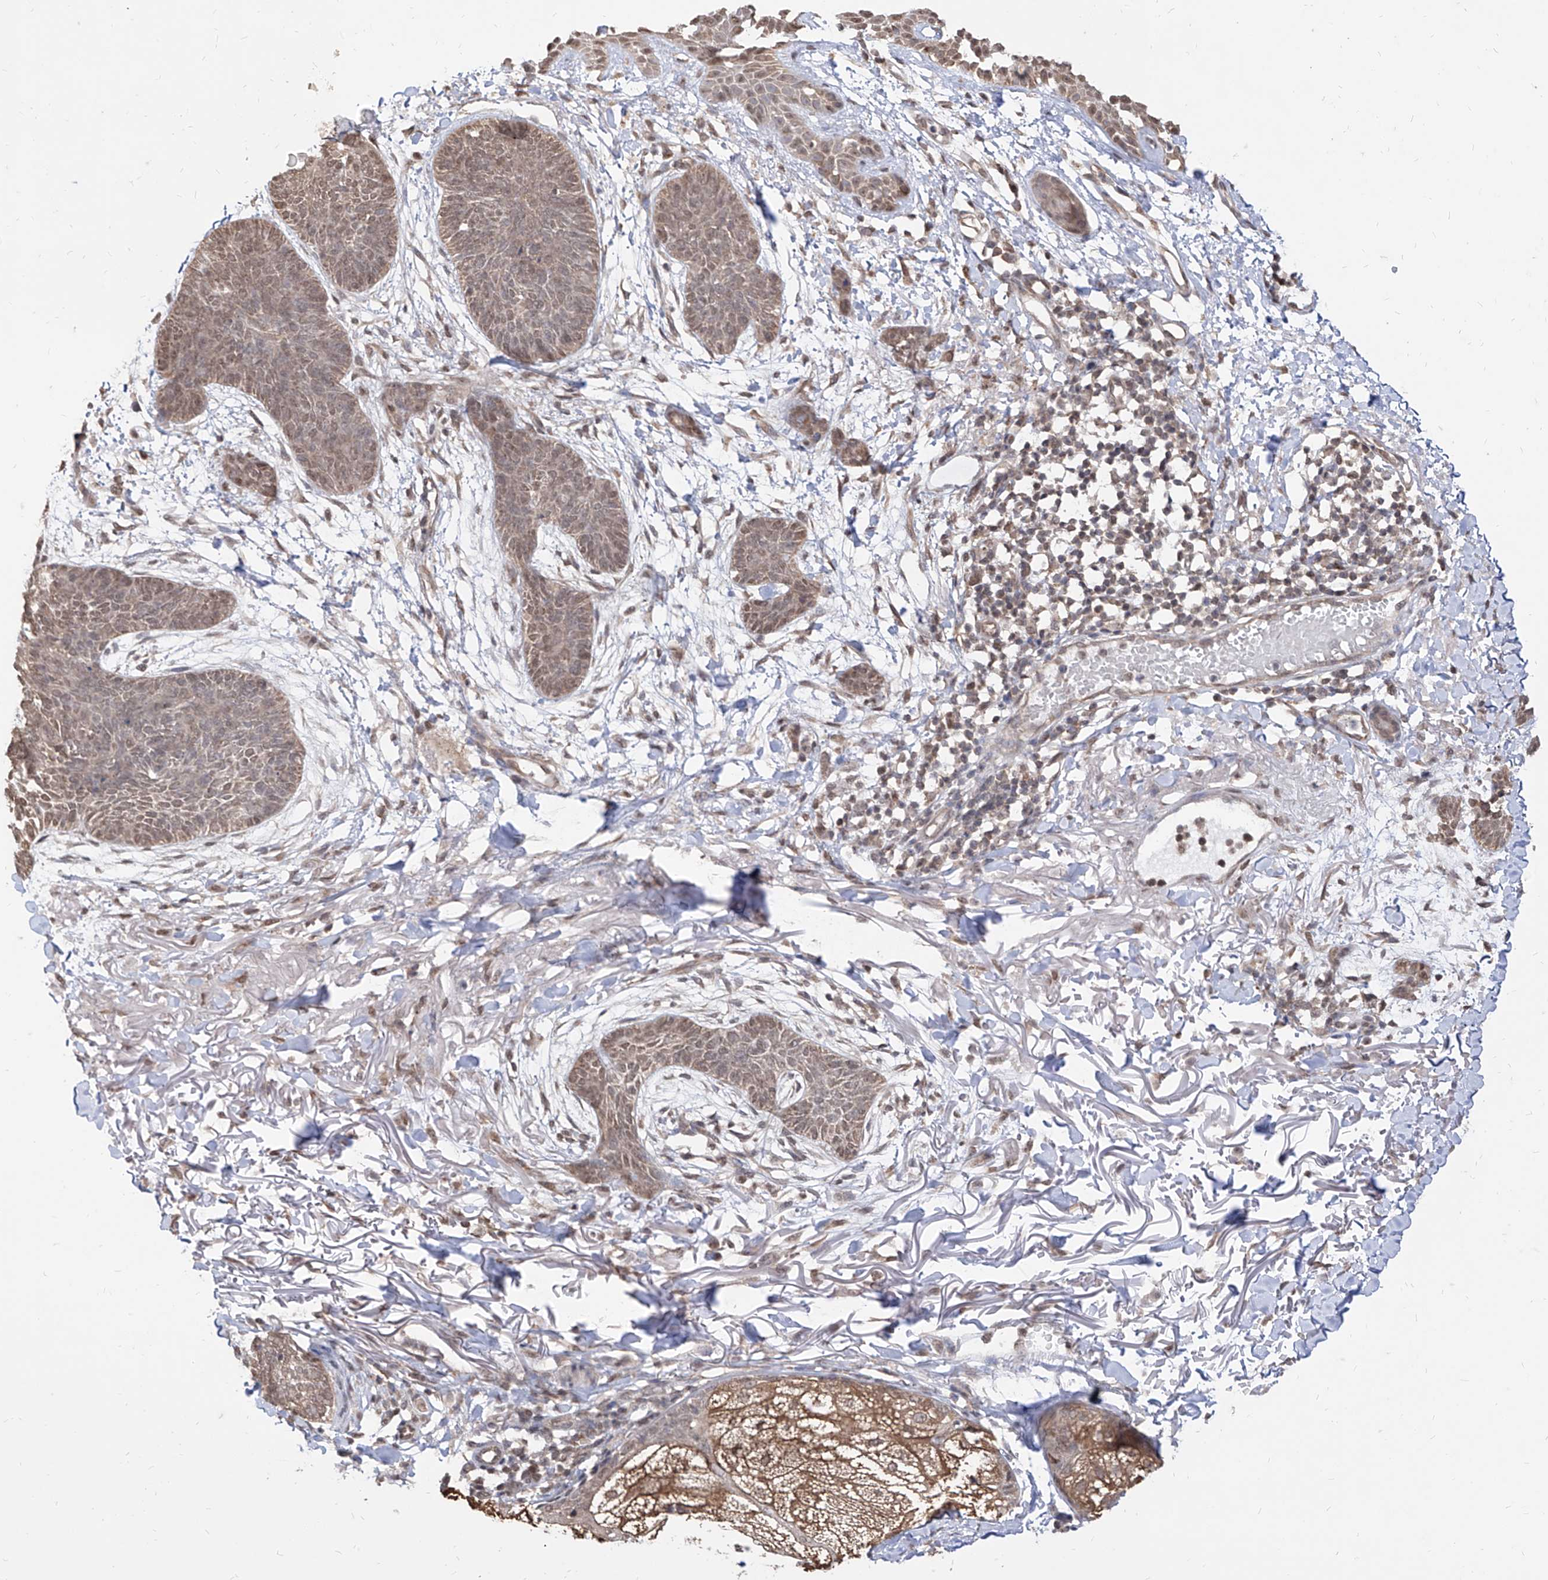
{"staining": {"intensity": "weak", "quantity": ">75%", "location": "cytoplasmic/membranous,nuclear"}, "tissue": "skin cancer", "cell_type": "Tumor cells", "image_type": "cancer", "snomed": [{"axis": "morphology", "description": "Basal cell carcinoma"}, {"axis": "topography", "description": "Skin"}], "caption": "This micrograph displays IHC staining of basal cell carcinoma (skin), with low weak cytoplasmic/membranous and nuclear expression in approximately >75% of tumor cells.", "gene": "C8orf82", "patient": {"sex": "male", "age": 85}}